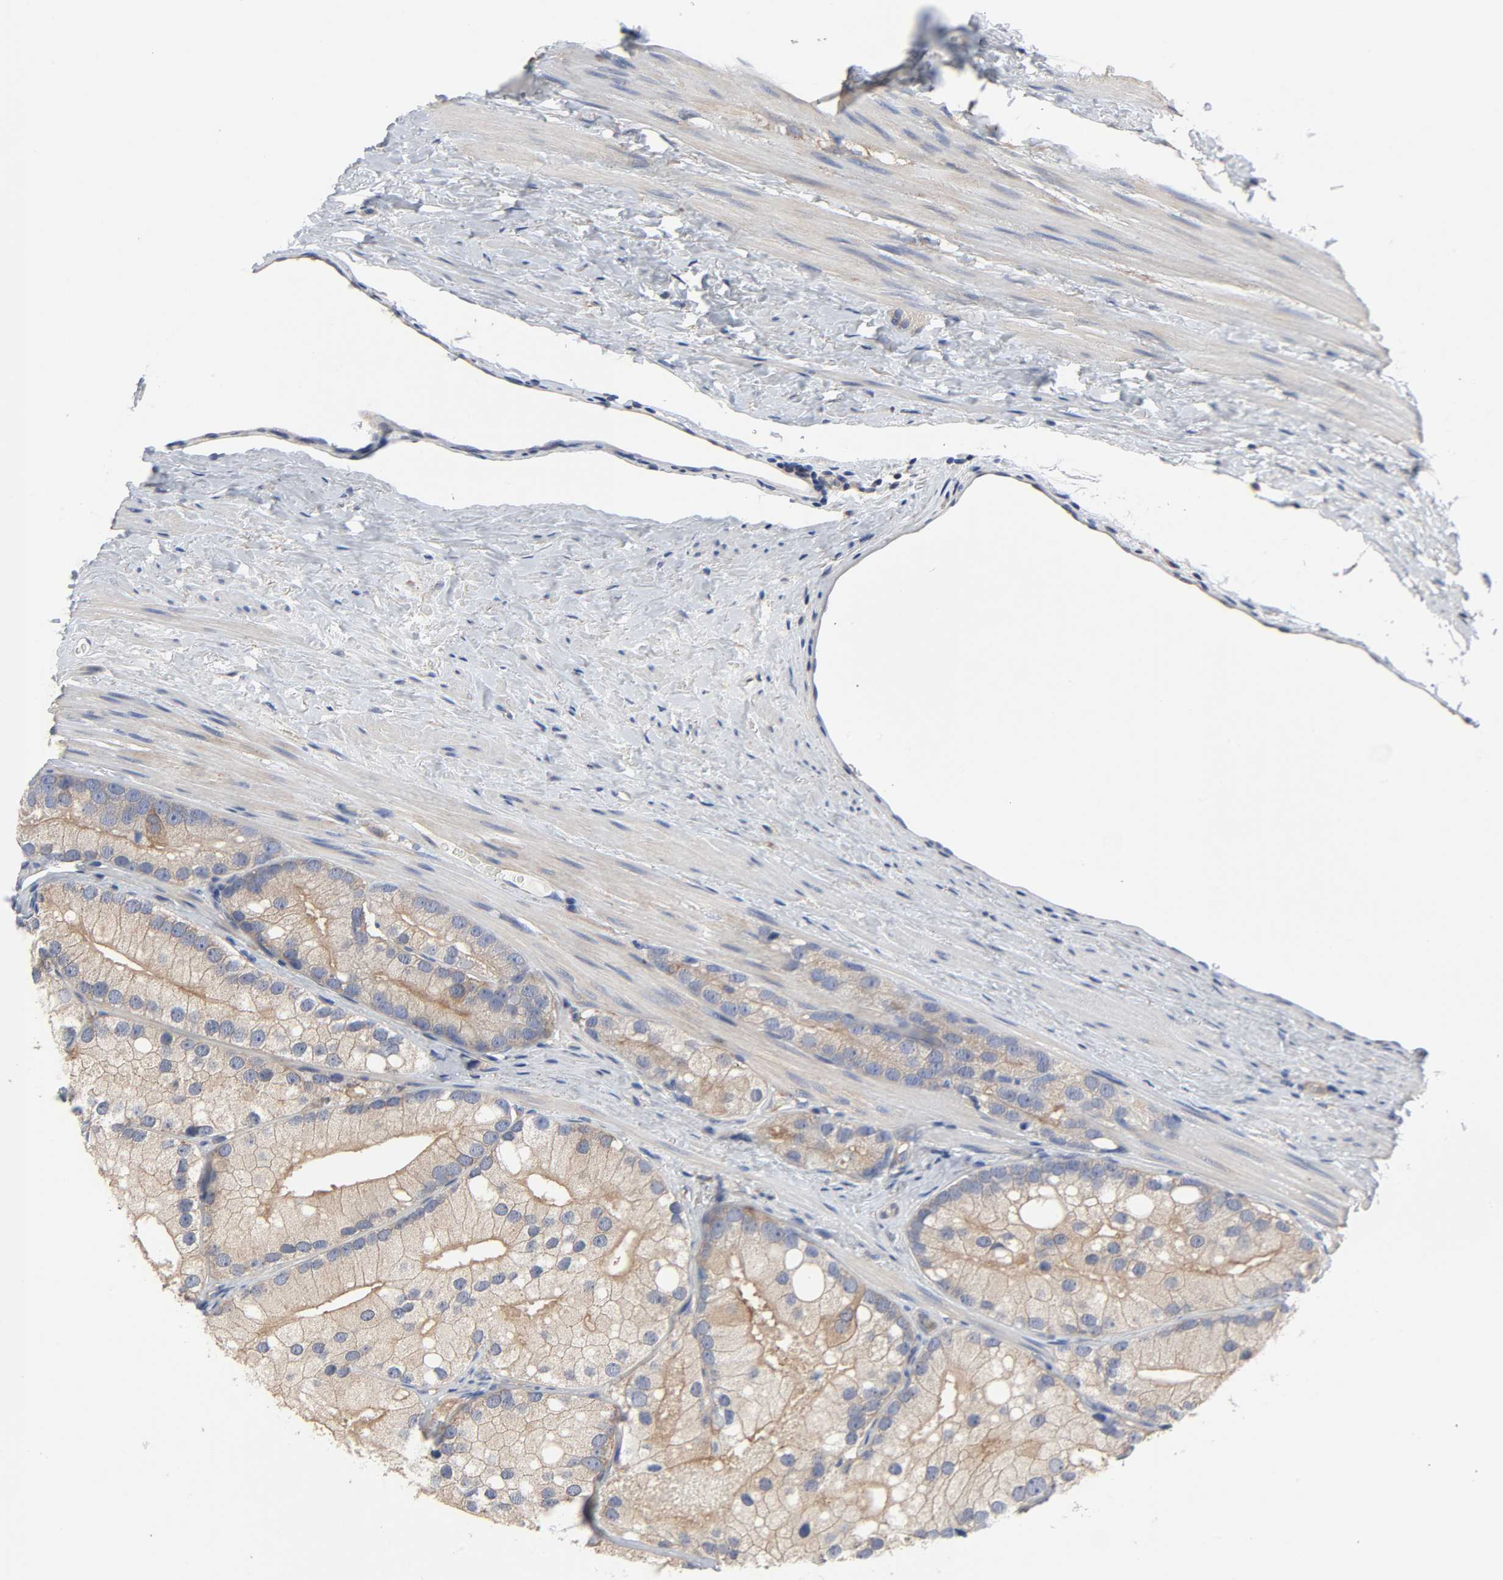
{"staining": {"intensity": "moderate", "quantity": ">75%", "location": "cytoplasmic/membranous"}, "tissue": "prostate cancer", "cell_type": "Tumor cells", "image_type": "cancer", "snomed": [{"axis": "morphology", "description": "Adenocarcinoma, Low grade"}, {"axis": "topography", "description": "Prostate"}], "caption": "A histopathology image of prostate cancer stained for a protein demonstrates moderate cytoplasmic/membranous brown staining in tumor cells.", "gene": "DYNLT3", "patient": {"sex": "male", "age": 69}}